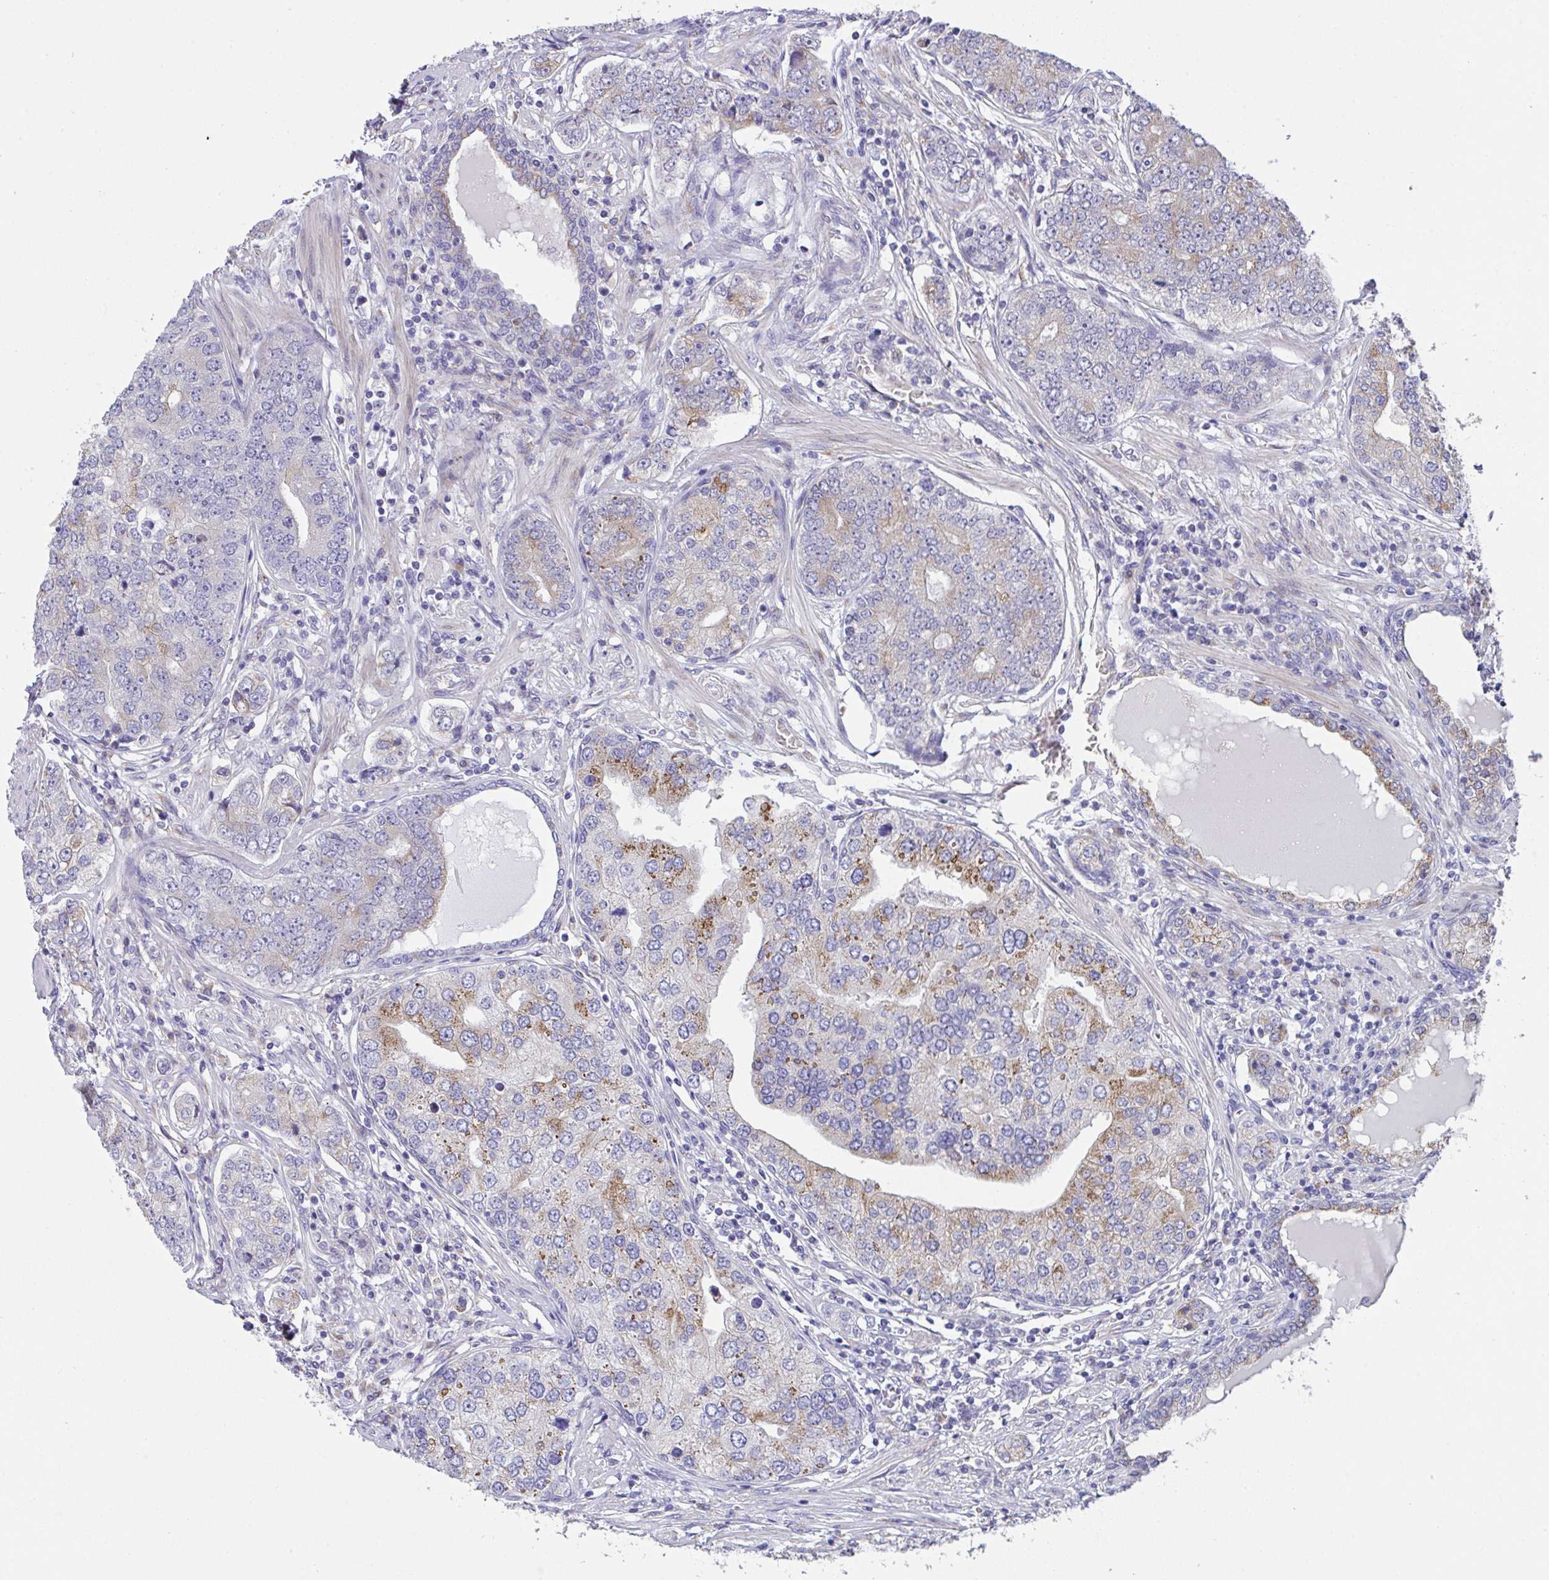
{"staining": {"intensity": "moderate", "quantity": "<25%", "location": "cytoplasmic/membranous"}, "tissue": "prostate cancer", "cell_type": "Tumor cells", "image_type": "cancer", "snomed": [{"axis": "morphology", "description": "Adenocarcinoma, High grade"}, {"axis": "topography", "description": "Prostate"}], "caption": "A brown stain labels moderate cytoplasmic/membranous staining of a protein in human adenocarcinoma (high-grade) (prostate) tumor cells. (DAB = brown stain, brightfield microscopy at high magnification).", "gene": "MIA3", "patient": {"sex": "male", "age": 60}}